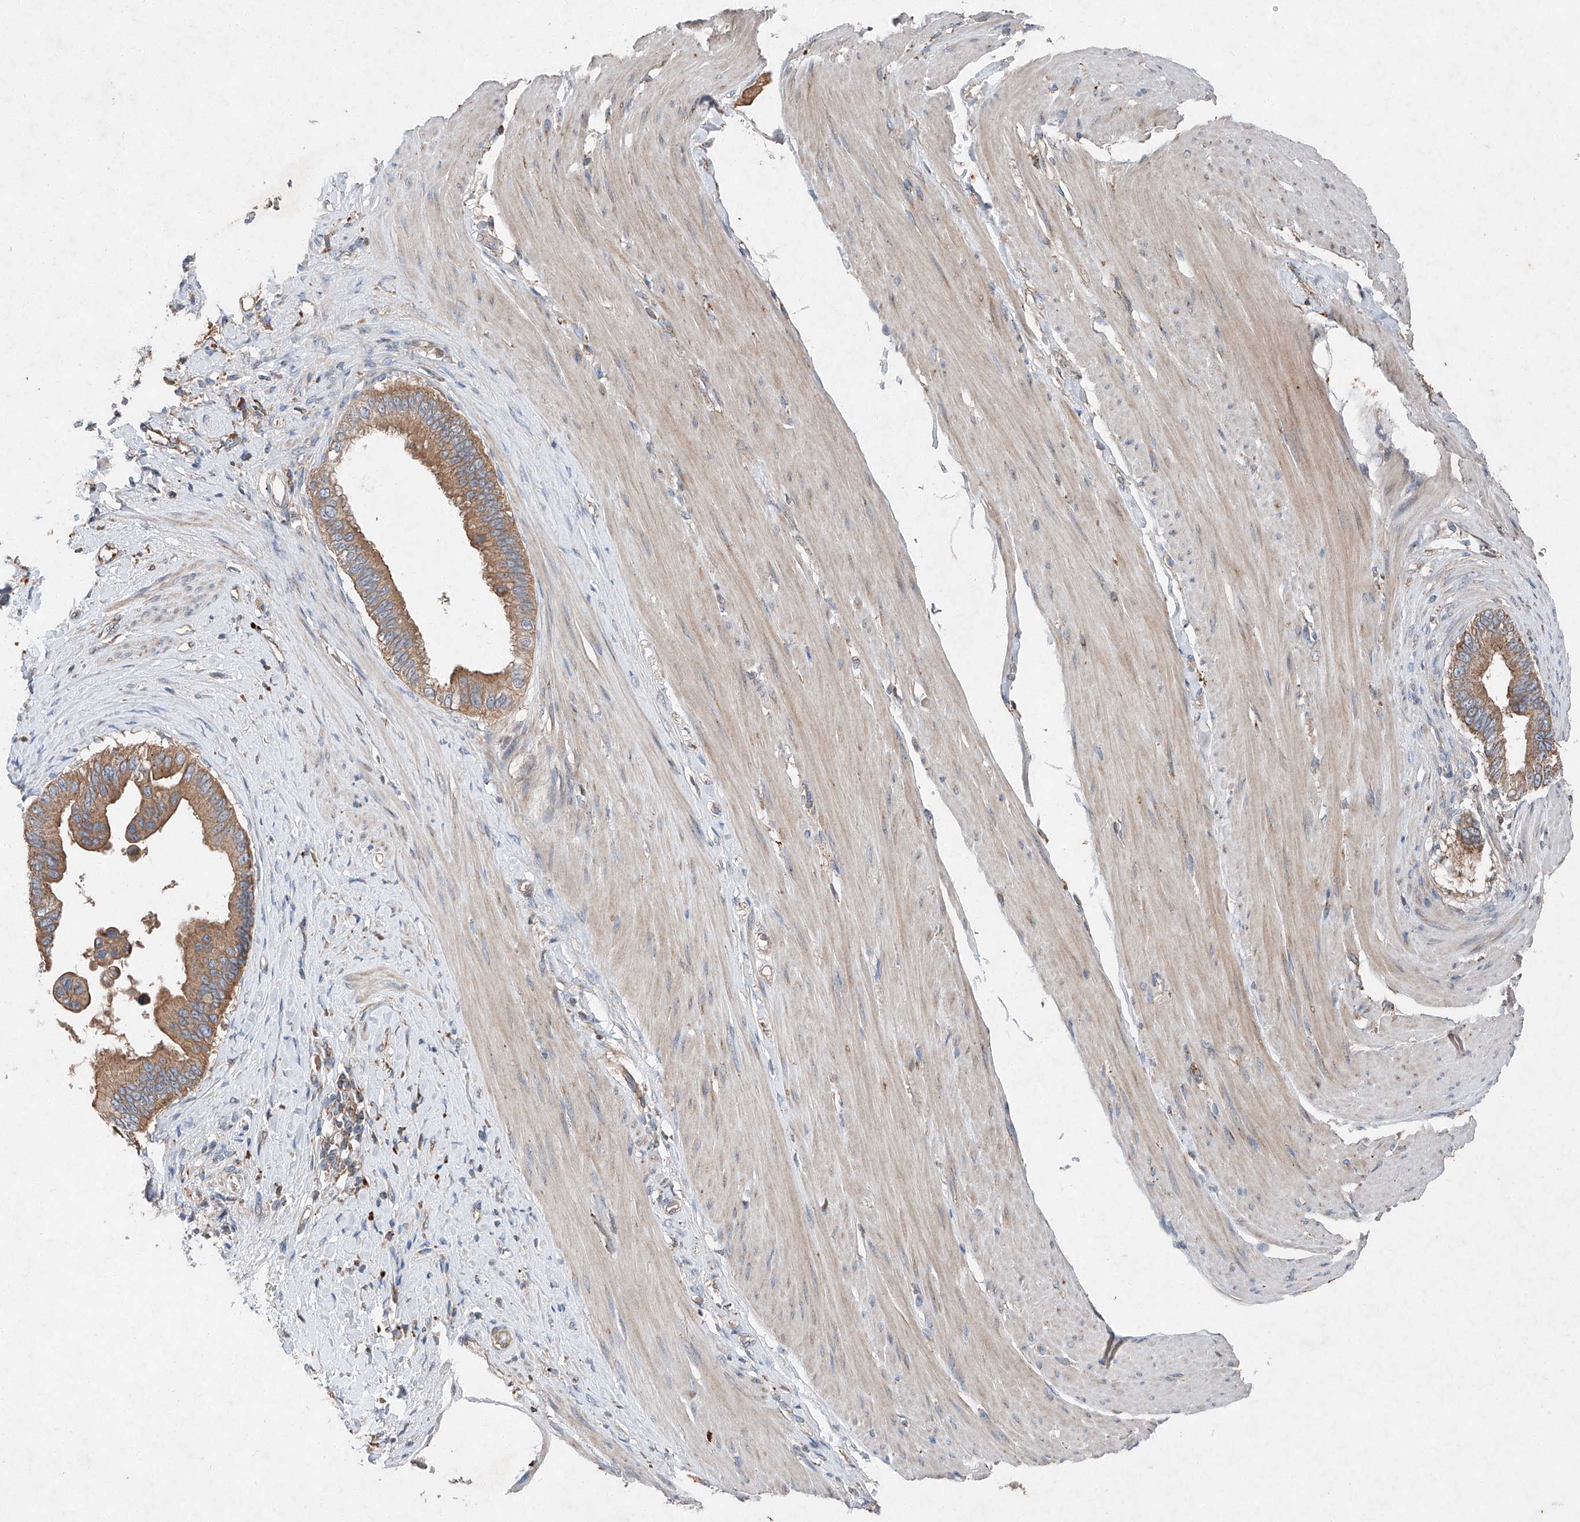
{"staining": {"intensity": "moderate", "quantity": ">75%", "location": "cytoplasmic/membranous"}, "tissue": "pancreatic cancer", "cell_type": "Tumor cells", "image_type": "cancer", "snomed": [{"axis": "morphology", "description": "Adenocarcinoma, NOS"}, {"axis": "topography", "description": "Pancreas"}], "caption": "High-power microscopy captured an immunohistochemistry (IHC) photomicrograph of pancreatic cancer, revealing moderate cytoplasmic/membranous staining in about >75% of tumor cells. The staining is performed using DAB brown chromogen to label protein expression. The nuclei are counter-stained blue using hematoxylin.", "gene": "RUSC1", "patient": {"sex": "female", "age": 56}}